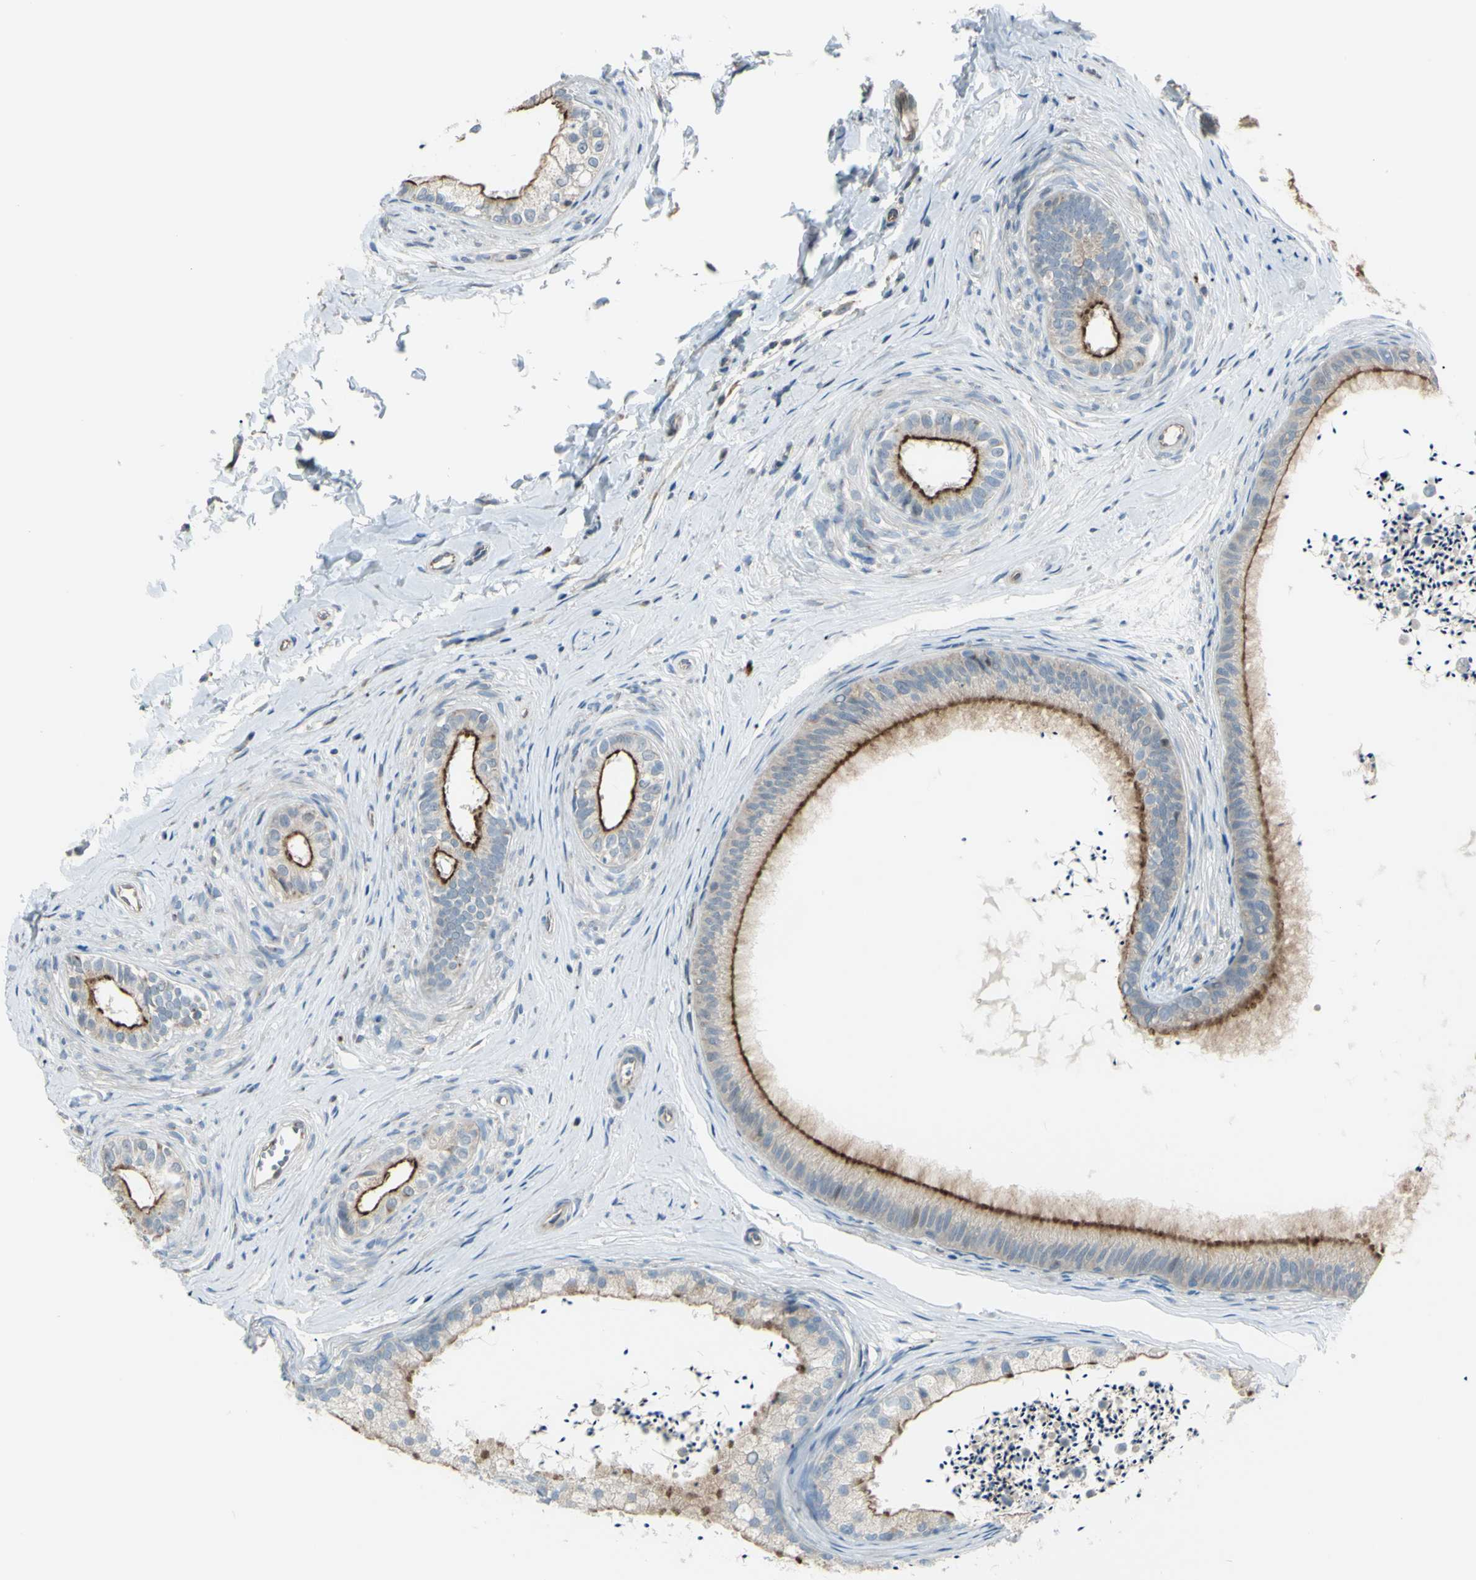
{"staining": {"intensity": "weak", "quantity": ">75%", "location": "cytoplasmic/membranous"}, "tissue": "epididymis", "cell_type": "Glandular cells", "image_type": "normal", "snomed": [{"axis": "morphology", "description": "Normal tissue, NOS"}, {"axis": "topography", "description": "Epididymis"}], "caption": "Brown immunohistochemical staining in benign epididymis reveals weak cytoplasmic/membranous staining in about >75% of glandular cells. The staining is performed using DAB (3,3'-diaminobenzidine) brown chromogen to label protein expression. The nuclei are counter-stained blue using hematoxylin.", "gene": "LMTK2", "patient": {"sex": "male", "age": 56}}